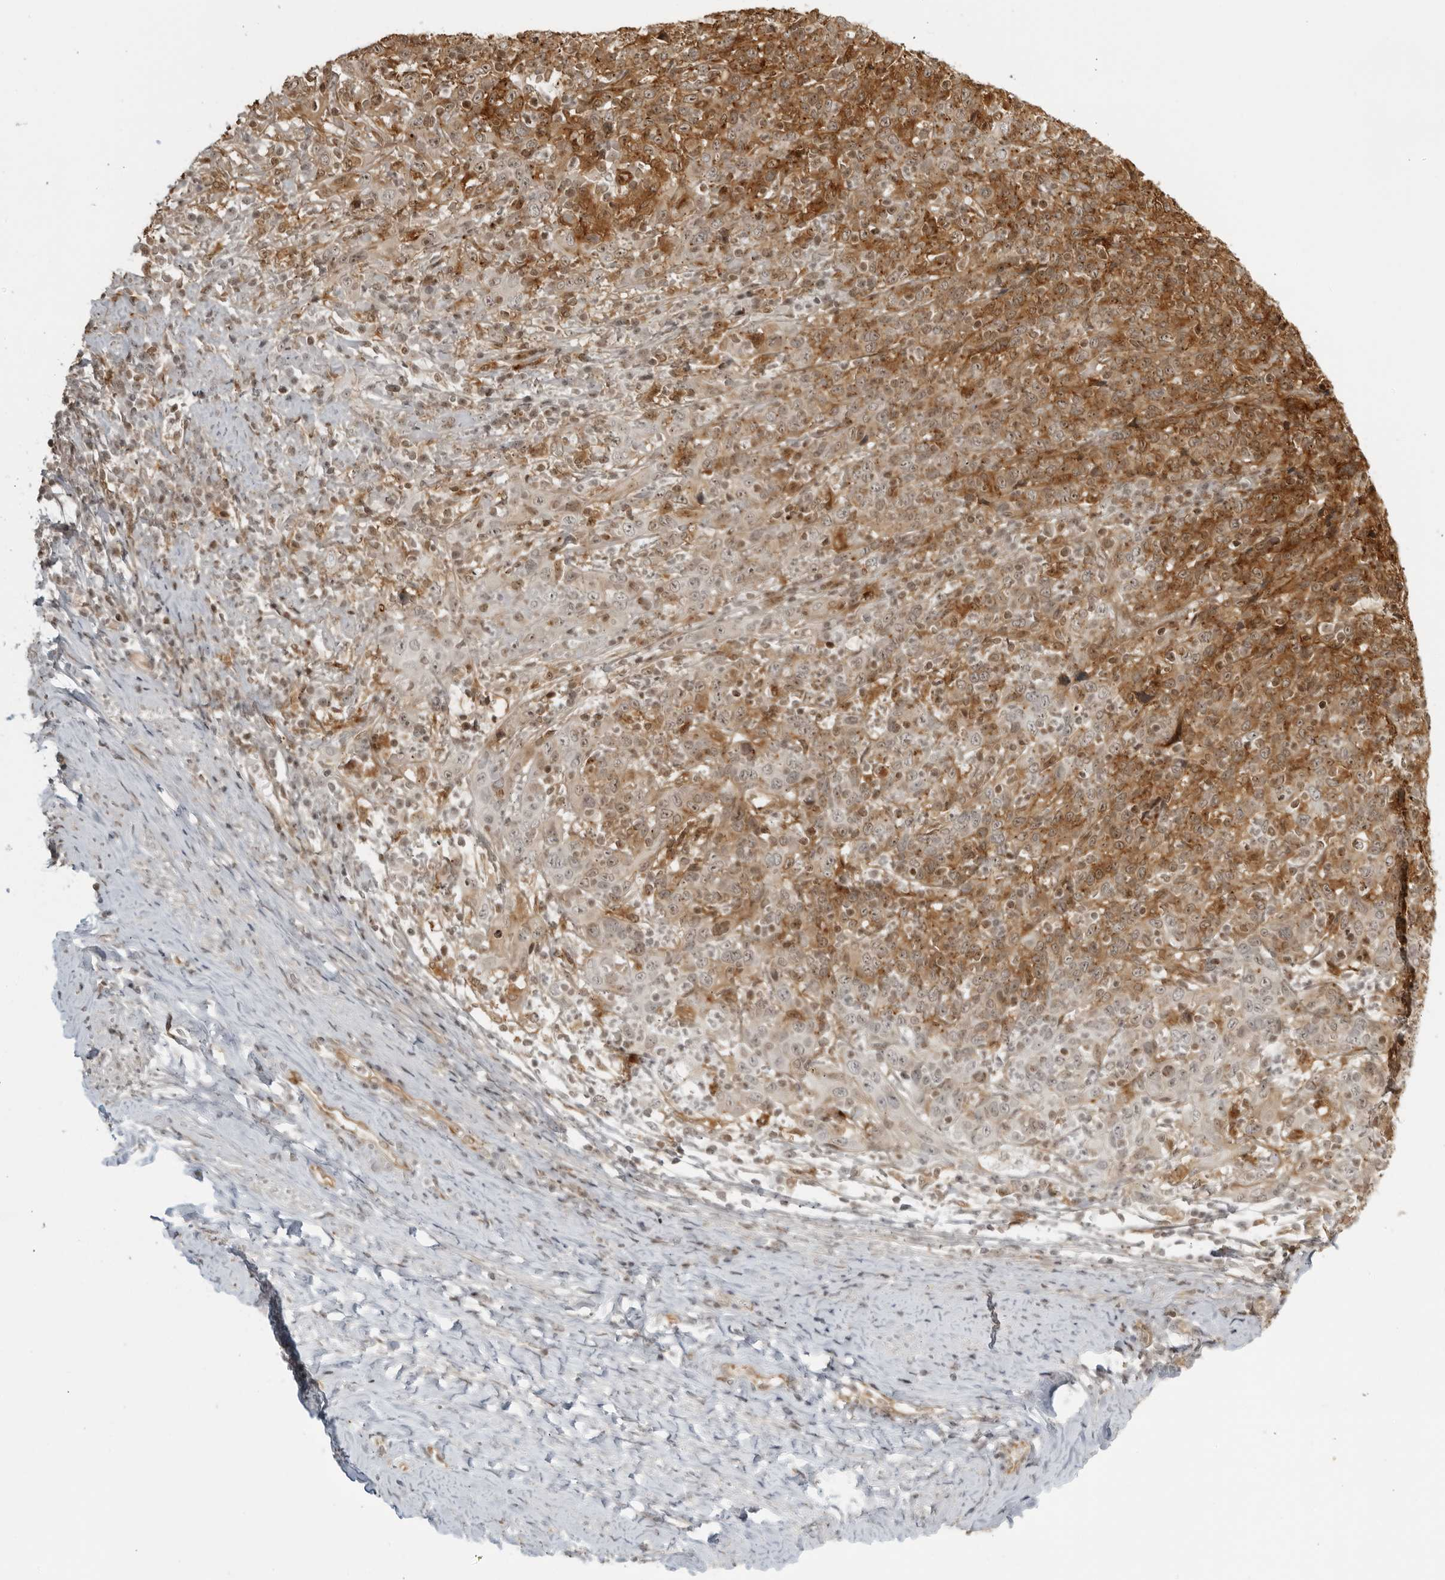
{"staining": {"intensity": "moderate", "quantity": ">75%", "location": "cytoplasmic/membranous,nuclear"}, "tissue": "cervical cancer", "cell_type": "Tumor cells", "image_type": "cancer", "snomed": [{"axis": "morphology", "description": "Squamous cell carcinoma, NOS"}, {"axis": "topography", "description": "Cervix"}], "caption": "Immunohistochemical staining of human cervical cancer (squamous cell carcinoma) displays medium levels of moderate cytoplasmic/membranous and nuclear staining in approximately >75% of tumor cells. The protein of interest is shown in brown color, while the nuclei are stained blue.", "gene": "TCF21", "patient": {"sex": "female", "age": 46}}